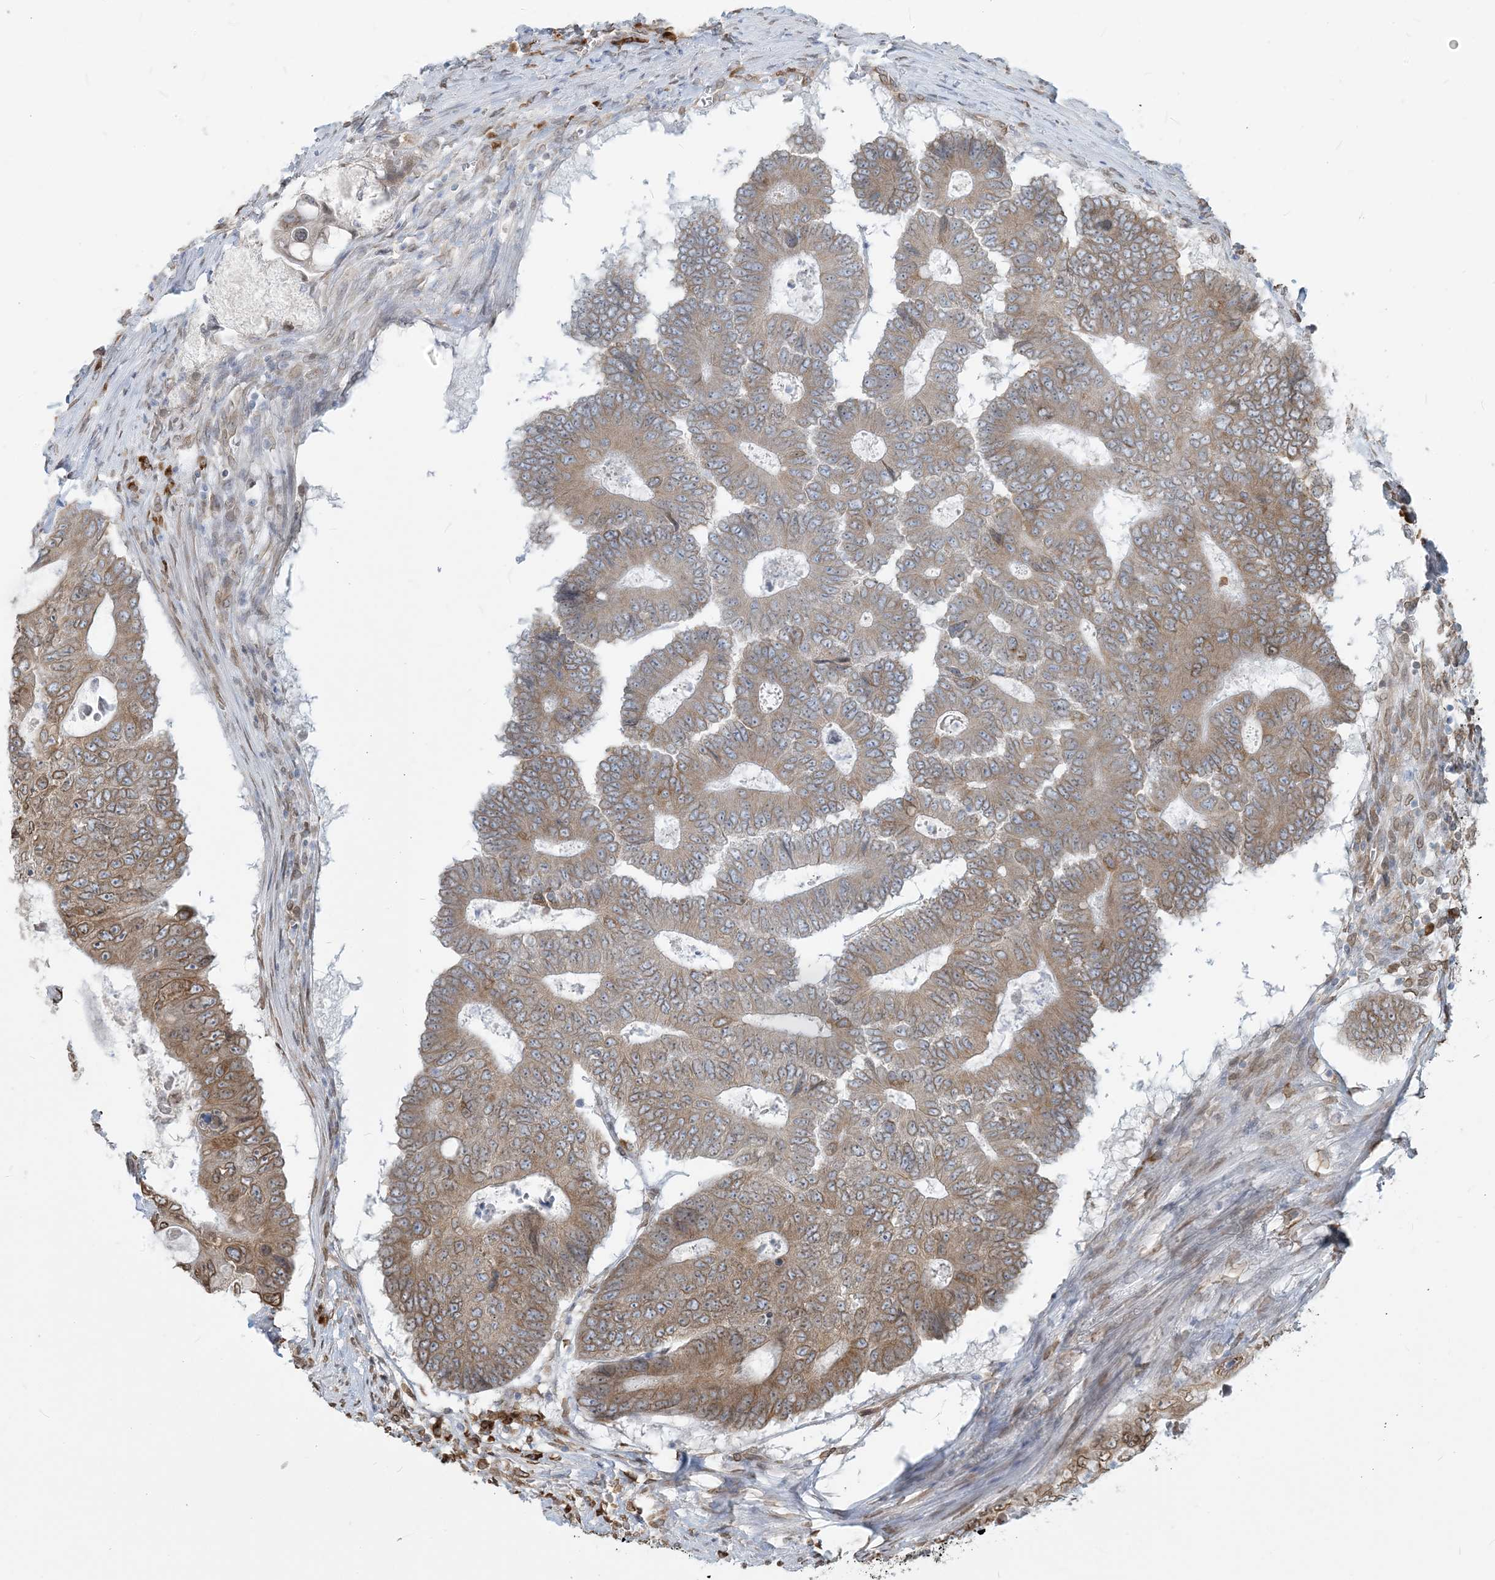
{"staining": {"intensity": "moderate", "quantity": "25%-75%", "location": "cytoplasmic/membranous"}, "tissue": "colorectal cancer", "cell_type": "Tumor cells", "image_type": "cancer", "snomed": [{"axis": "morphology", "description": "Adenocarcinoma, NOS"}, {"axis": "topography", "description": "Colon"}], "caption": "Colorectal adenocarcinoma stained for a protein (brown) reveals moderate cytoplasmic/membranous positive staining in about 25%-75% of tumor cells.", "gene": "WWP1", "patient": {"sex": "male", "age": 87}}